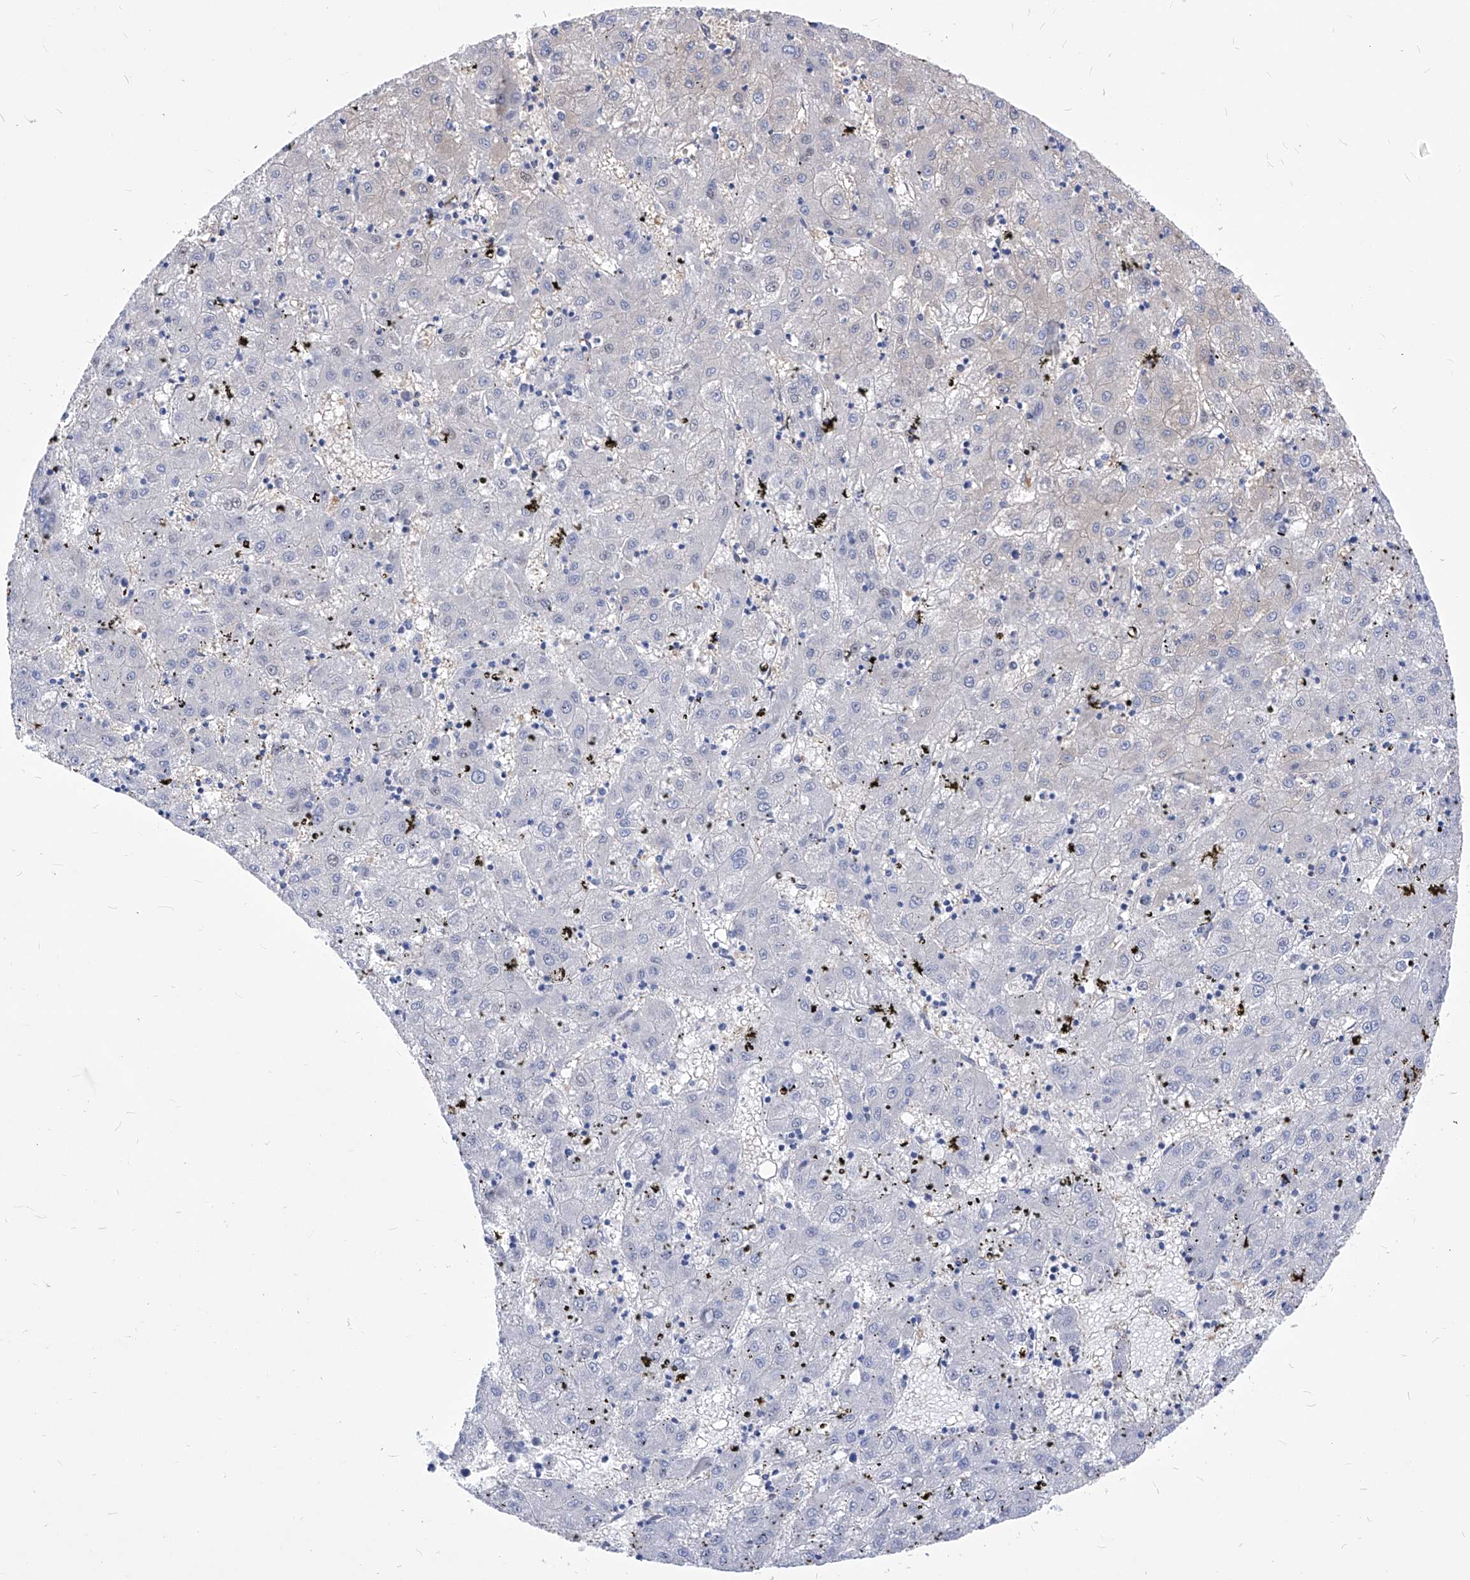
{"staining": {"intensity": "negative", "quantity": "none", "location": "none"}, "tissue": "liver cancer", "cell_type": "Tumor cells", "image_type": "cancer", "snomed": [{"axis": "morphology", "description": "Carcinoma, Hepatocellular, NOS"}, {"axis": "topography", "description": "Liver"}], "caption": "Immunohistochemical staining of human liver cancer reveals no significant positivity in tumor cells.", "gene": "XPNPEP1", "patient": {"sex": "male", "age": 72}}